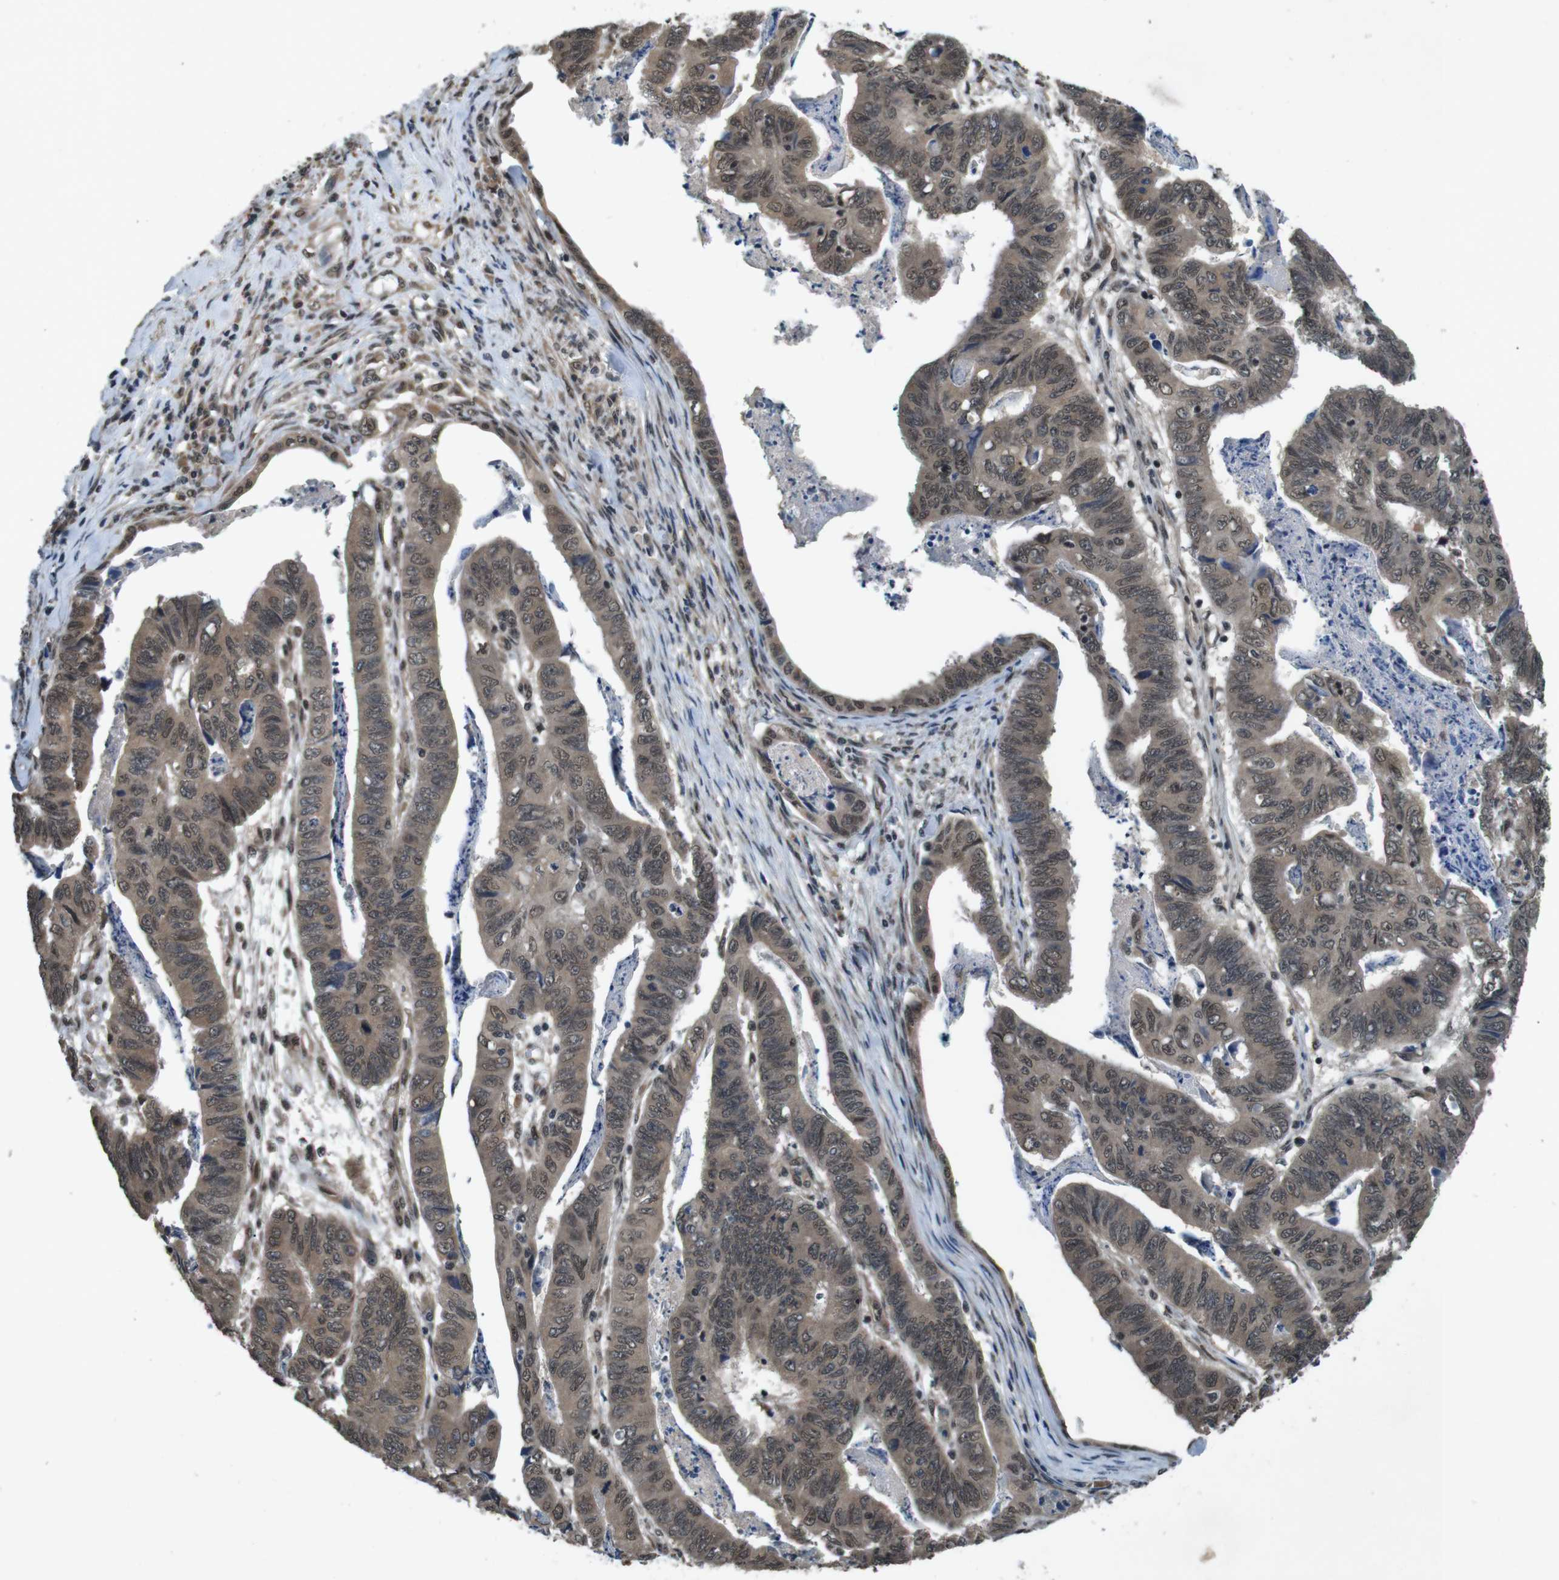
{"staining": {"intensity": "moderate", "quantity": ">75%", "location": "cytoplasmic/membranous,nuclear"}, "tissue": "stomach cancer", "cell_type": "Tumor cells", "image_type": "cancer", "snomed": [{"axis": "morphology", "description": "Adenocarcinoma, NOS"}, {"axis": "topography", "description": "Stomach, lower"}], "caption": "This is an image of immunohistochemistry staining of stomach adenocarcinoma, which shows moderate staining in the cytoplasmic/membranous and nuclear of tumor cells.", "gene": "SOCS1", "patient": {"sex": "male", "age": 77}}